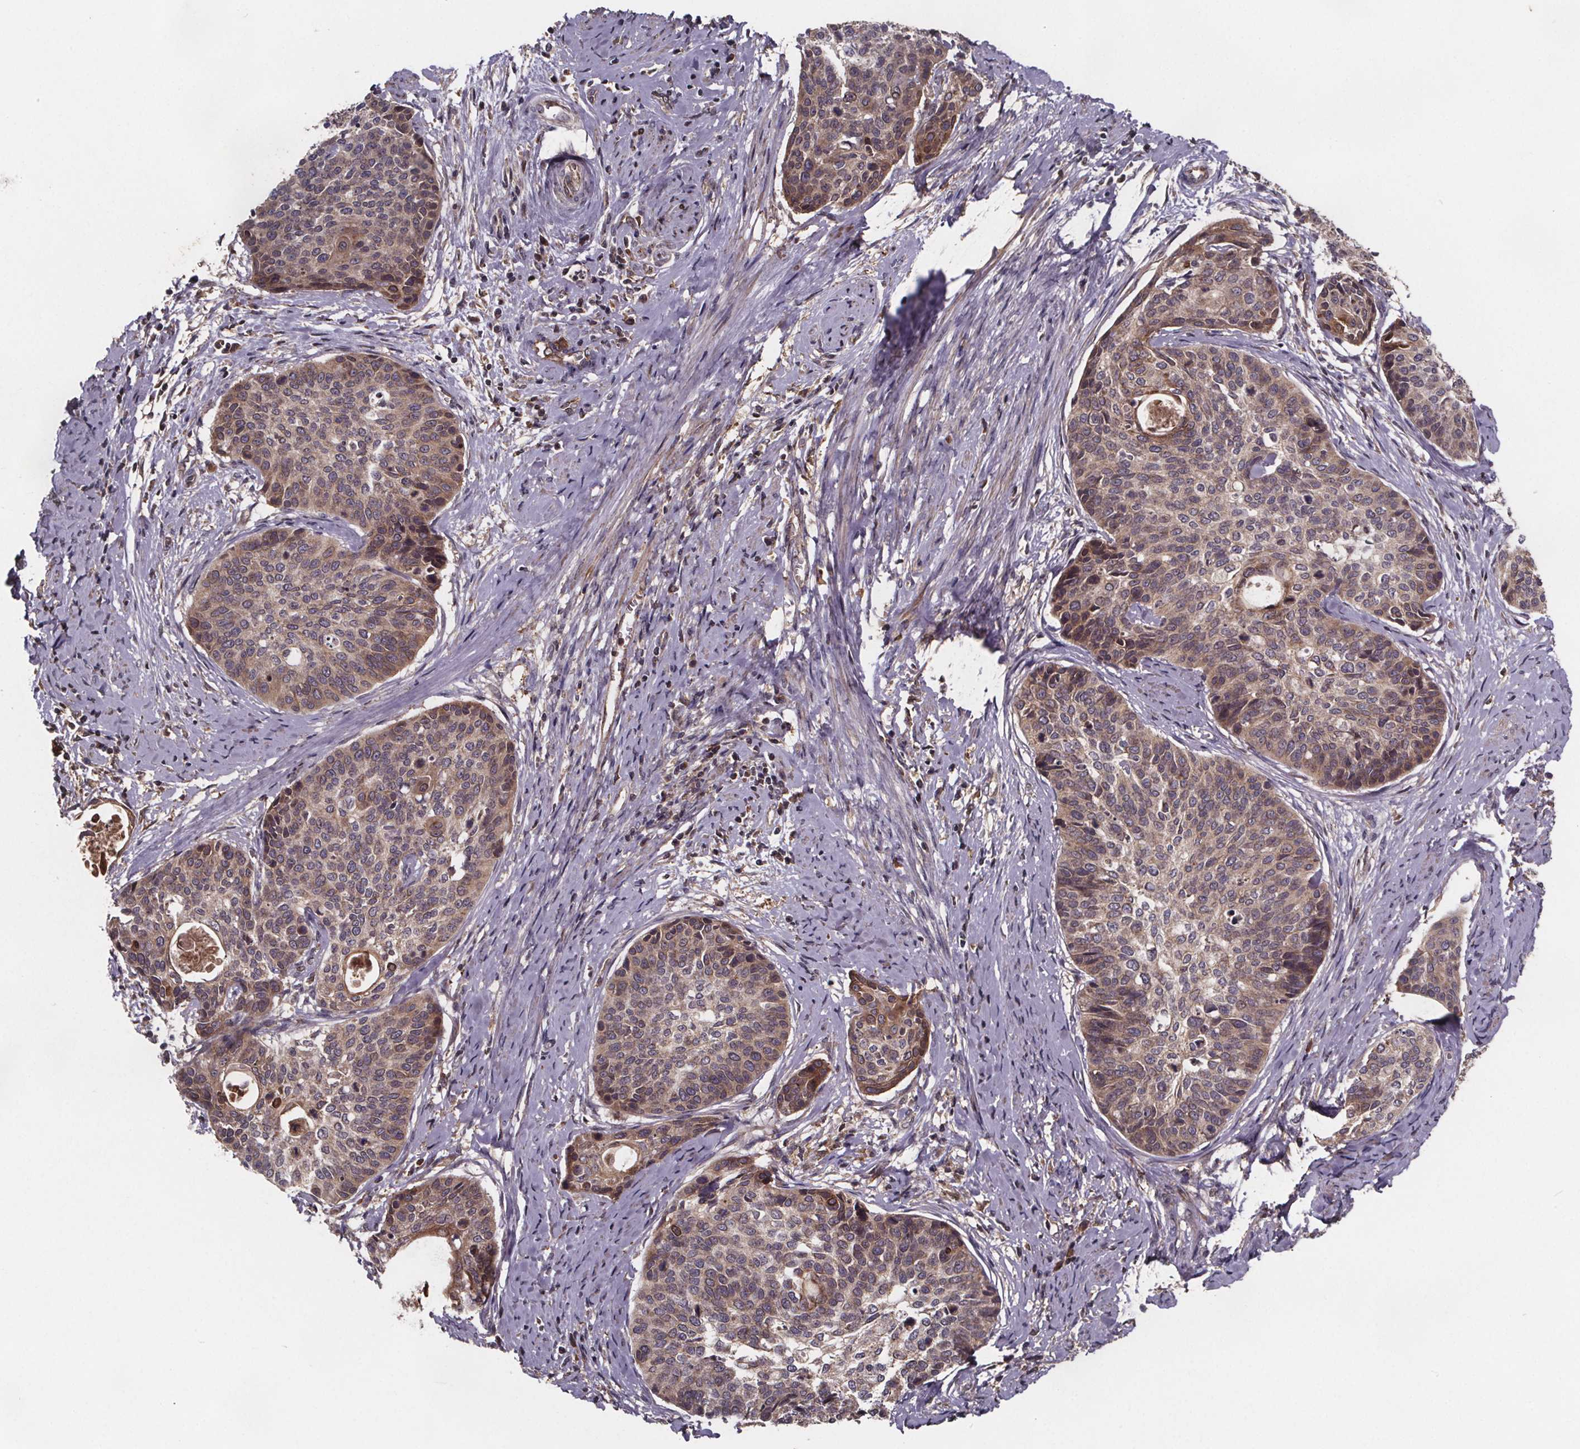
{"staining": {"intensity": "weak", "quantity": ">75%", "location": "cytoplasmic/membranous"}, "tissue": "cervical cancer", "cell_type": "Tumor cells", "image_type": "cancer", "snomed": [{"axis": "morphology", "description": "Squamous cell carcinoma, NOS"}, {"axis": "topography", "description": "Cervix"}], "caption": "Approximately >75% of tumor cells in human cervical cancer (squamous cell carcinoma) reveal weak cytoplasmic/membranous protein expression as visualized by brown immunohistochemical staining.", "gene": "FASTKD3", "patient": {"sex": "female", "age": 69}}